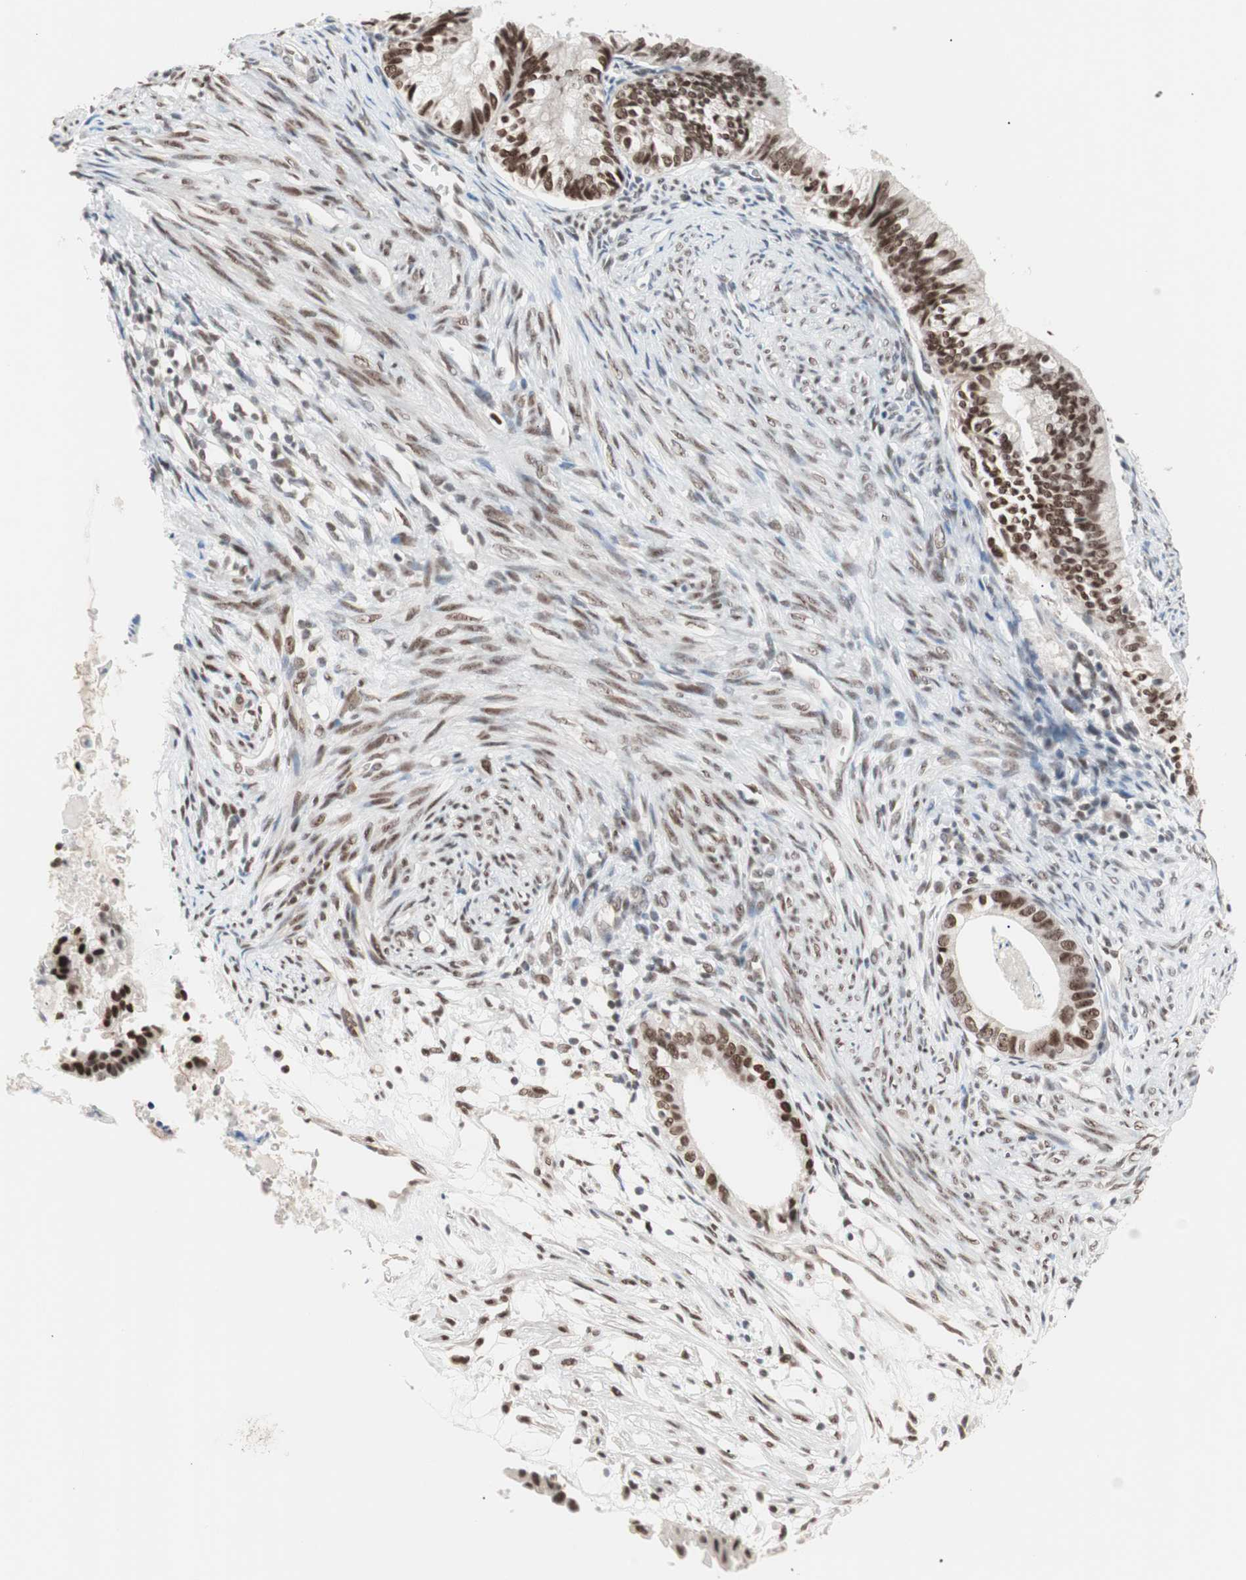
{"staining": {"intensity": "strong", "quantity": ">75%", "location": "nuclear"}, "tissue": "cervical cancer", "cell_type": "Tumor cells", "image_type": "cancer", "snomed": [{"axis": "morphology", "description": "Normal tissue, NOS"}, {"axis": "morphology", "description": "Adenocarcinoma, NOS"}, {"axis": "topography", "description": "Cervix"}, {"axis": "topography", "description": "Endometrium"}], "caption": "Immunohistochemistry (IHC) histopathology image of neoplastic tissue: cervical cancer (adenocarcinoma) stained using immunohistochemistry (IHC) shows high levels of strong protein expression localized specifically in the nuclear of tumor cells, appearing as a nuclear brown color.", "gene": "LIG3", "patient": {"sex": "female", "age": 86}}